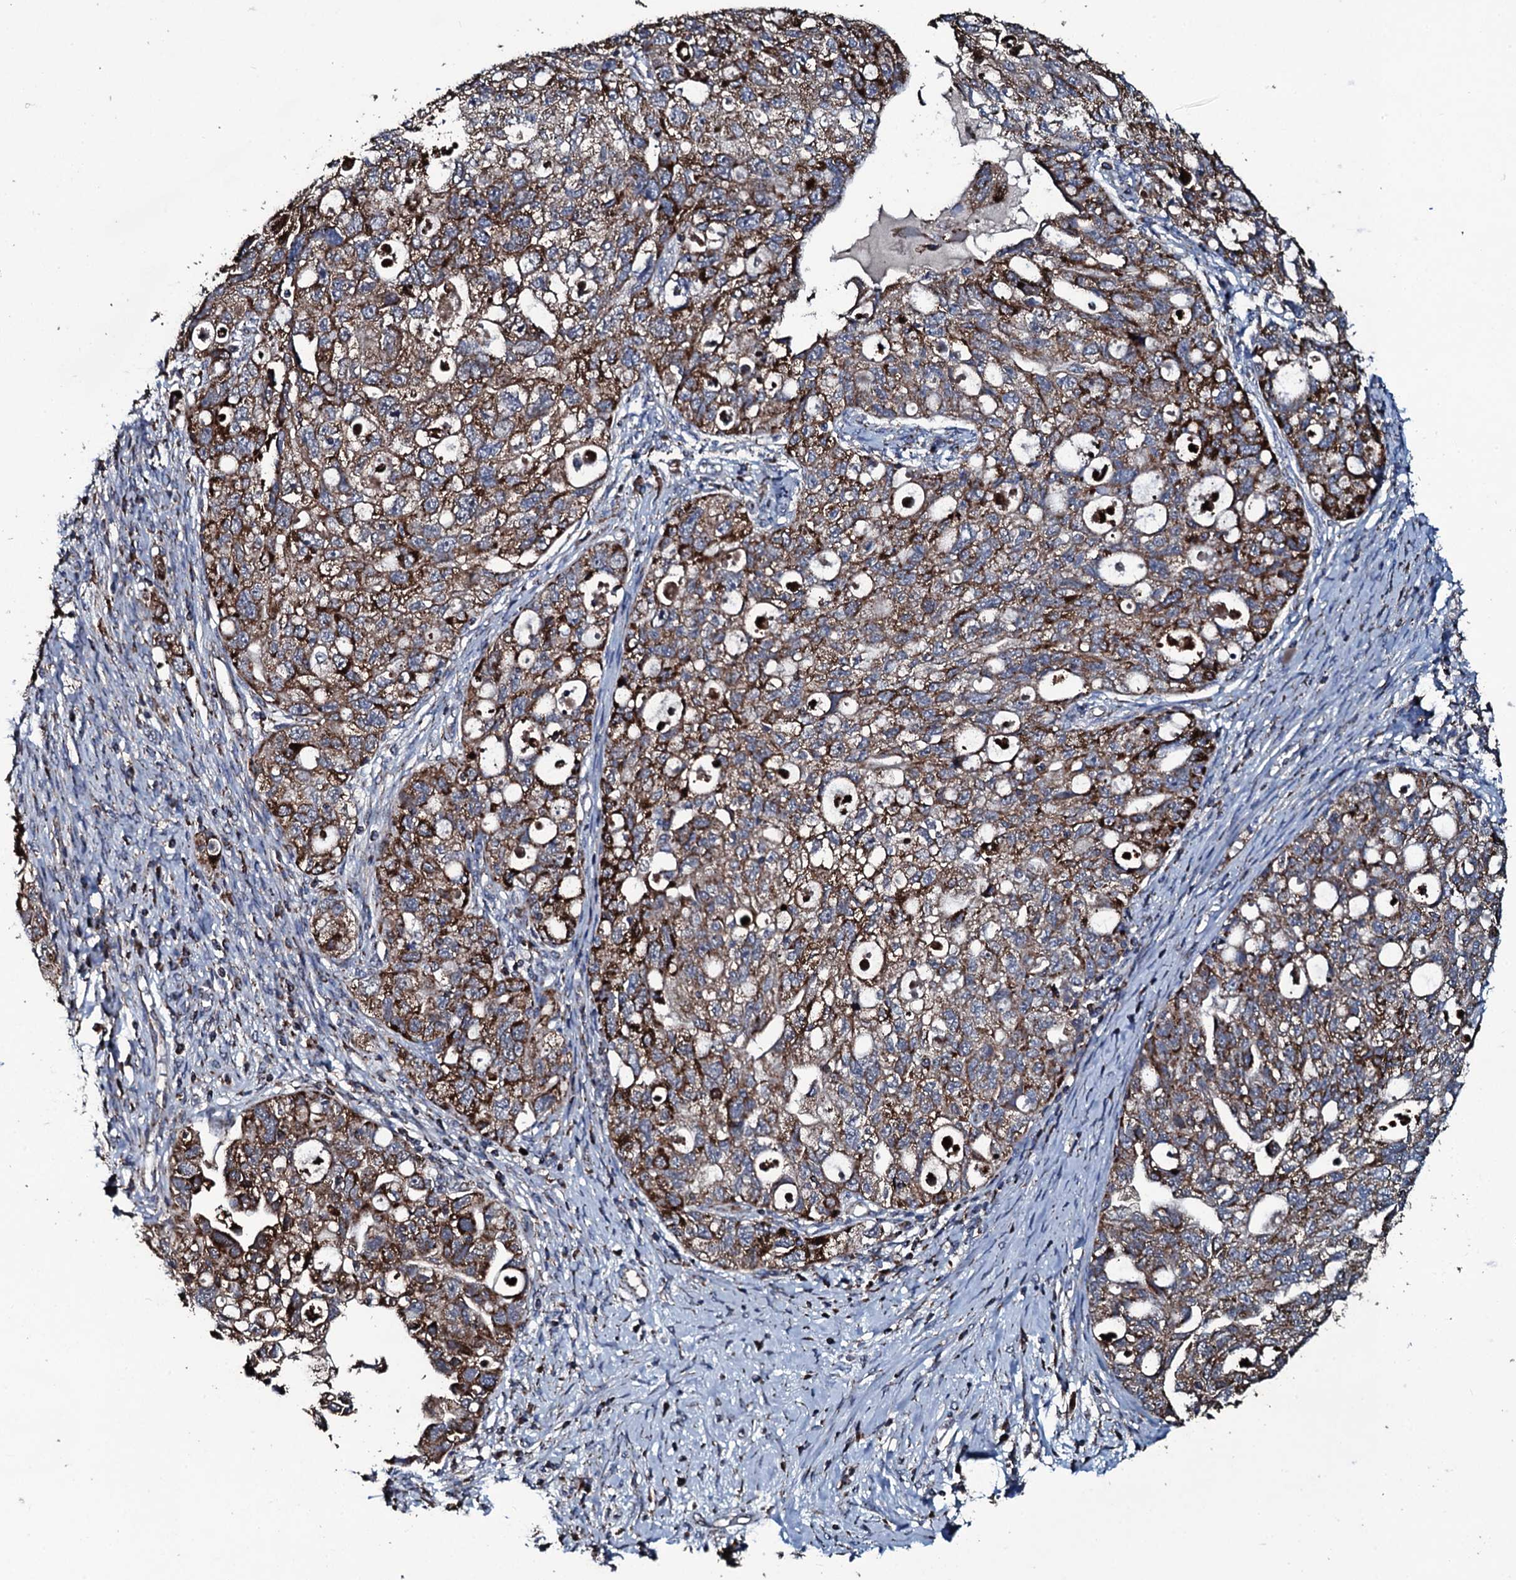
{"staining": {"intensity": "moderate", "quantity": ">75%", "location": "cytoplasmic/membranous"}, "tissue": "ovarian cancer", "cell_type": "Tumor cells", "image_type": "cancer", "snomed": [{"axis": "morphology", "description": "Carcinoma, NOS"}, {"axis": "morphology", "description": "Cystadenocarcinoma, serous, NOS"}, {"axis": "topography", "description": "Ovary"}], "caption": "Immunohistochemistry (DAB (3,3'-diaminobenzidine)) staining of human ovarian cancer (carcinoma) shows moderate cytoplasmic/membranous protein positivity in approximately >75% of tumor cells. (IHC, brightfield microscopy, high magnification).", "gene": "DYNC2I2", "patient": {"sex": "female", "age": 69}}